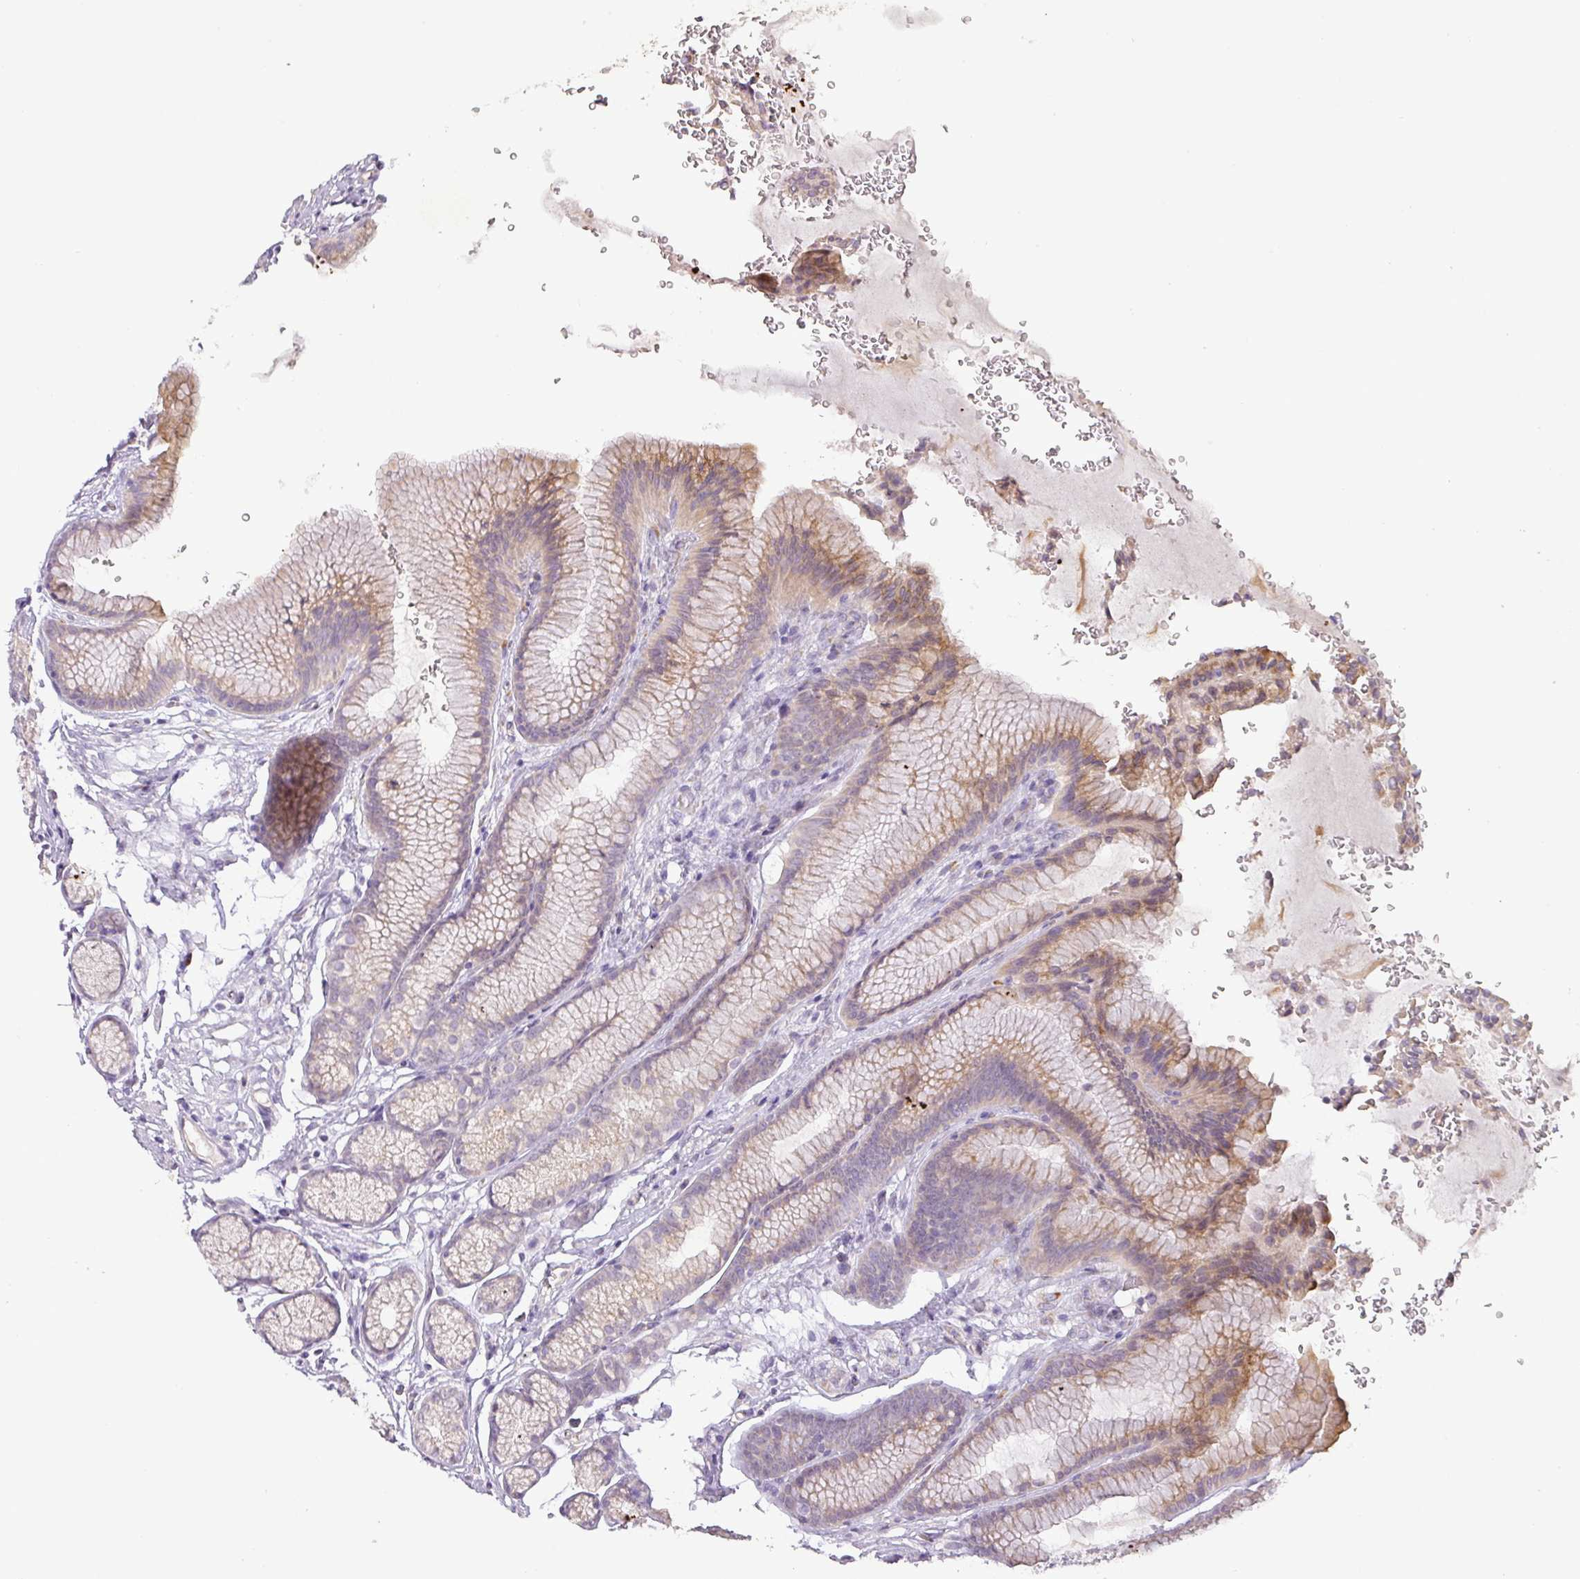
{"staining": {"intensity": "moderate", "quantity": "<25%", "location": "cytoplasmic/membranous,nuclear"}, "tissue": "stomach", "cell_type": "Glandular cells", "image_type": "normal", "snomed": [{"axis": "morphology", "description": "Normal tissue, NOS"}, {"axis": "topography", "description": "Stomach"}], "caption": "A micrograph of stomach stained for a protein exhibits moderate cytoplasmic/membranous,nuclear brown staining in glandular cells. Using DAB (brown) and hematoxylin (blue) stains, captured at high magnification using brightfield microscopy.", "gene": "DRD5", "patient": {"sex": "male", "age": 42}}